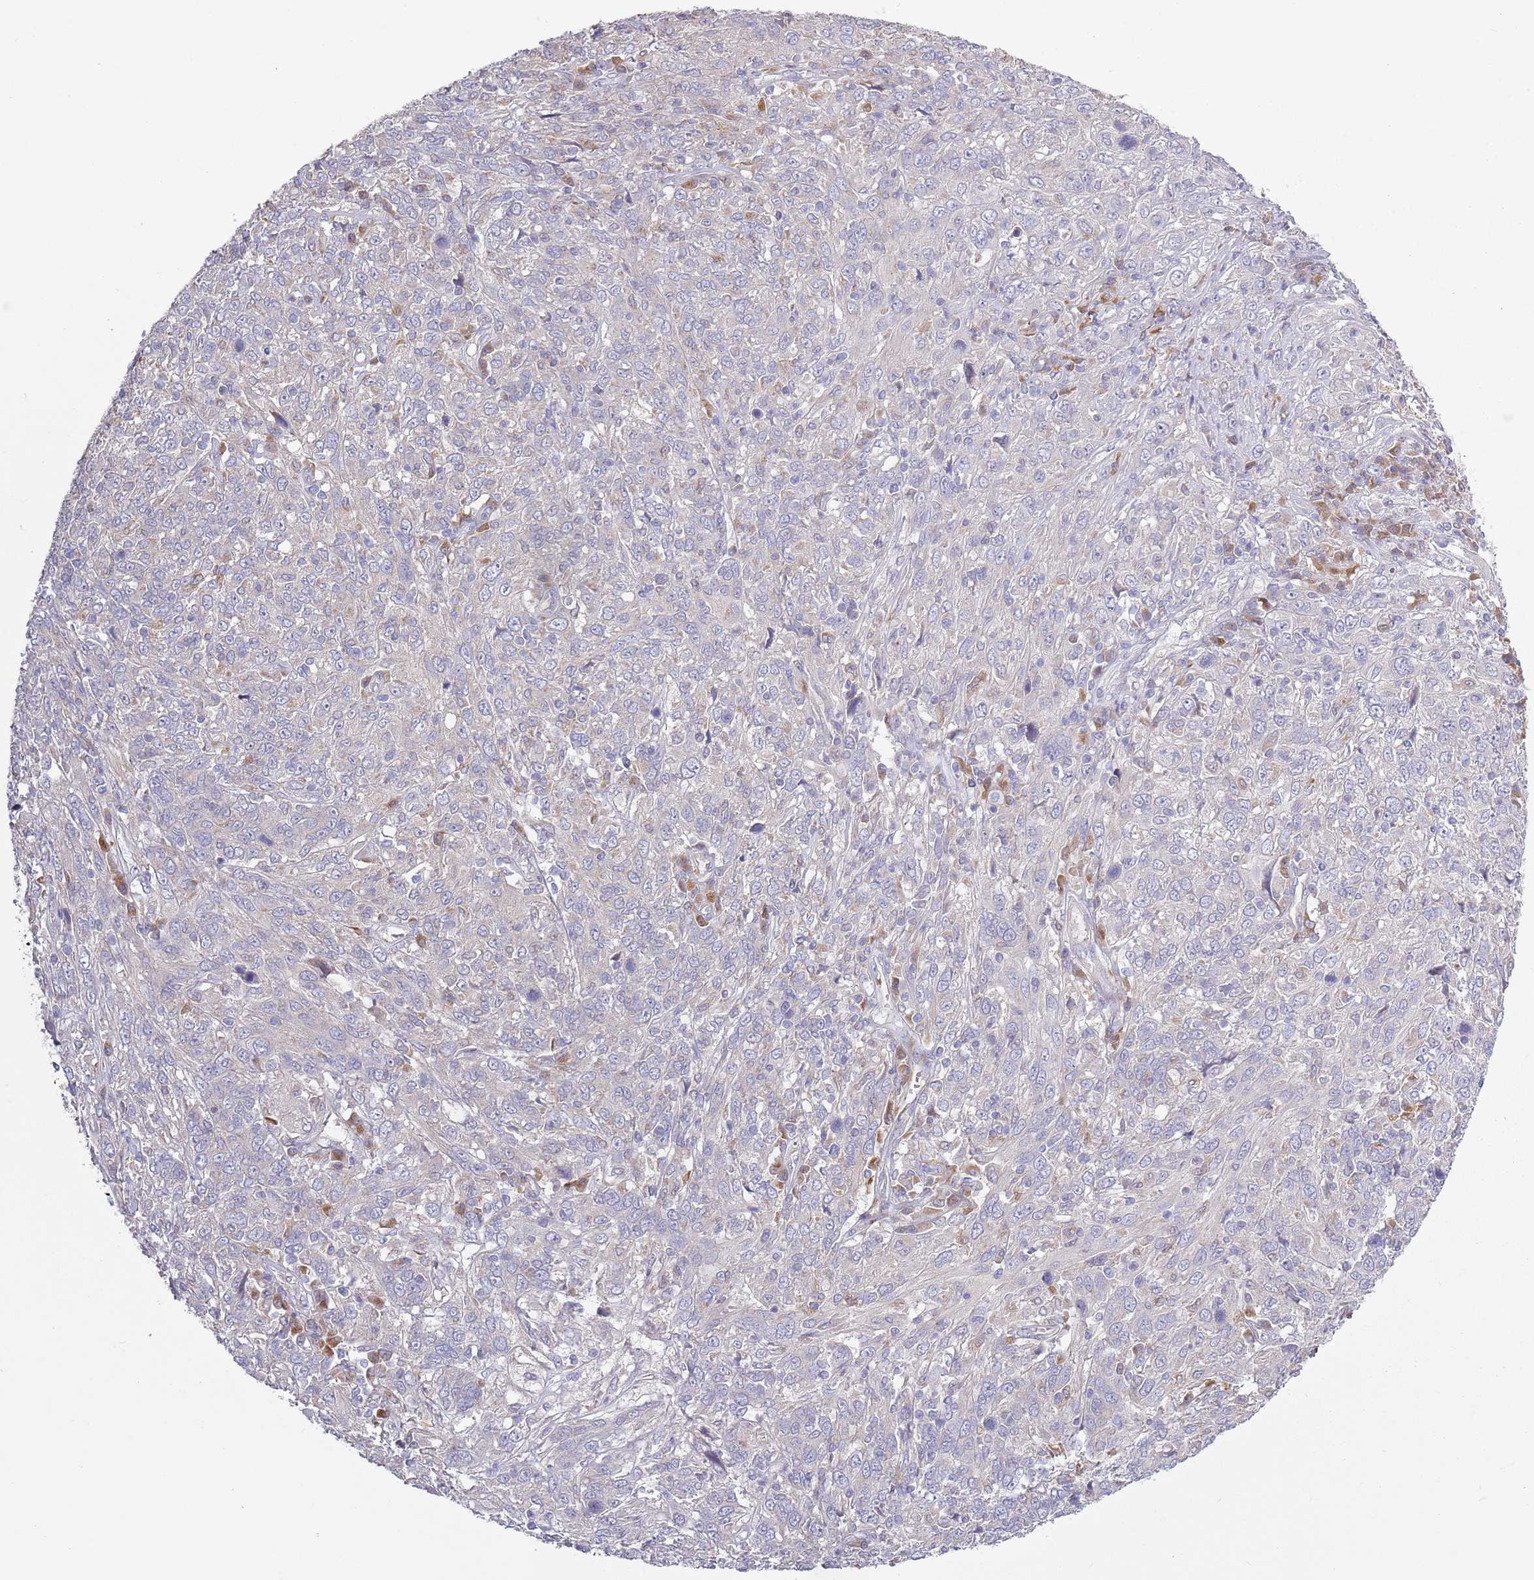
{"staining": {"intensity": "negative", "quantity": "none", "location": "none"}, "tissue": "cervical cancer", "cell_type": "Tumor cells", "image_type": "cancer", "snomed": [{"axis": "morphology", "description": "Squamous cell carcinoma, NOS"}, {"axis": "topography", "description": "Cervix"}], "caption": "The immunohistochemistry photomicrograph has no significant expression in tumor cells of cervical cancer (squamous cell carcinoma) tissue. Nuclei are stained in blue.", "gene": "COQ5", "patient": {"sex": "female", "age": 46}}